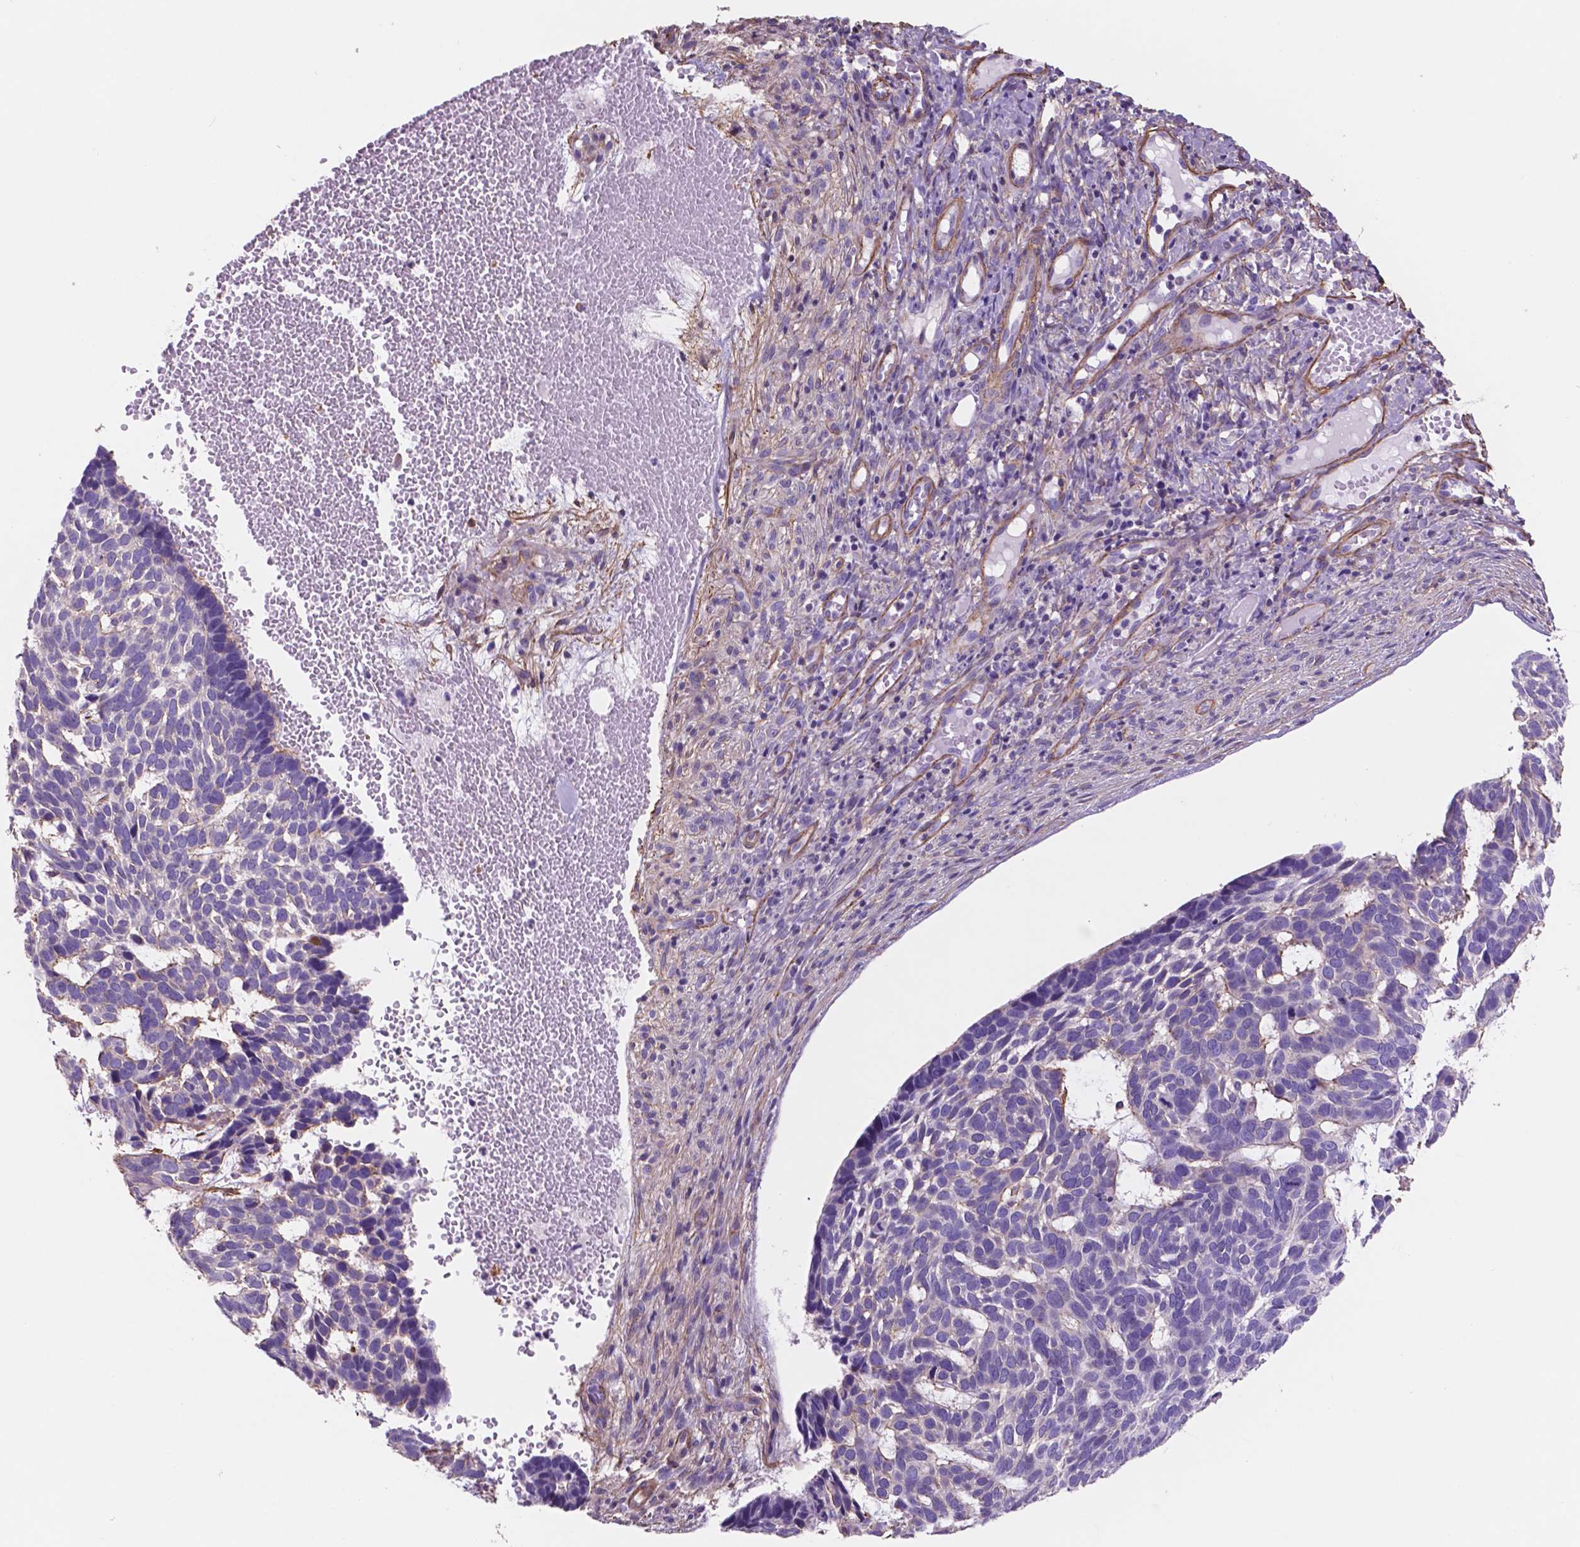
{"staining": {"intensity": "negative", "quantity": "none", "location": "none"}, "tissue": "skin cancer", "cell_type": "Tumor cells", "image_type": "cancer", "snomed": [{"axis": "morphology", "description": "Basal cell carcinoma"}, {"axis": "topography", "description": "Skin"}], "caption": "This is an immunohistochemistry (IHC) photomicrograph of human basal cell carcinoma (skin). There is no positivity in tumor cells.", "gene": "TOR2A", "patient": {"sex": "male", "age": 78}}